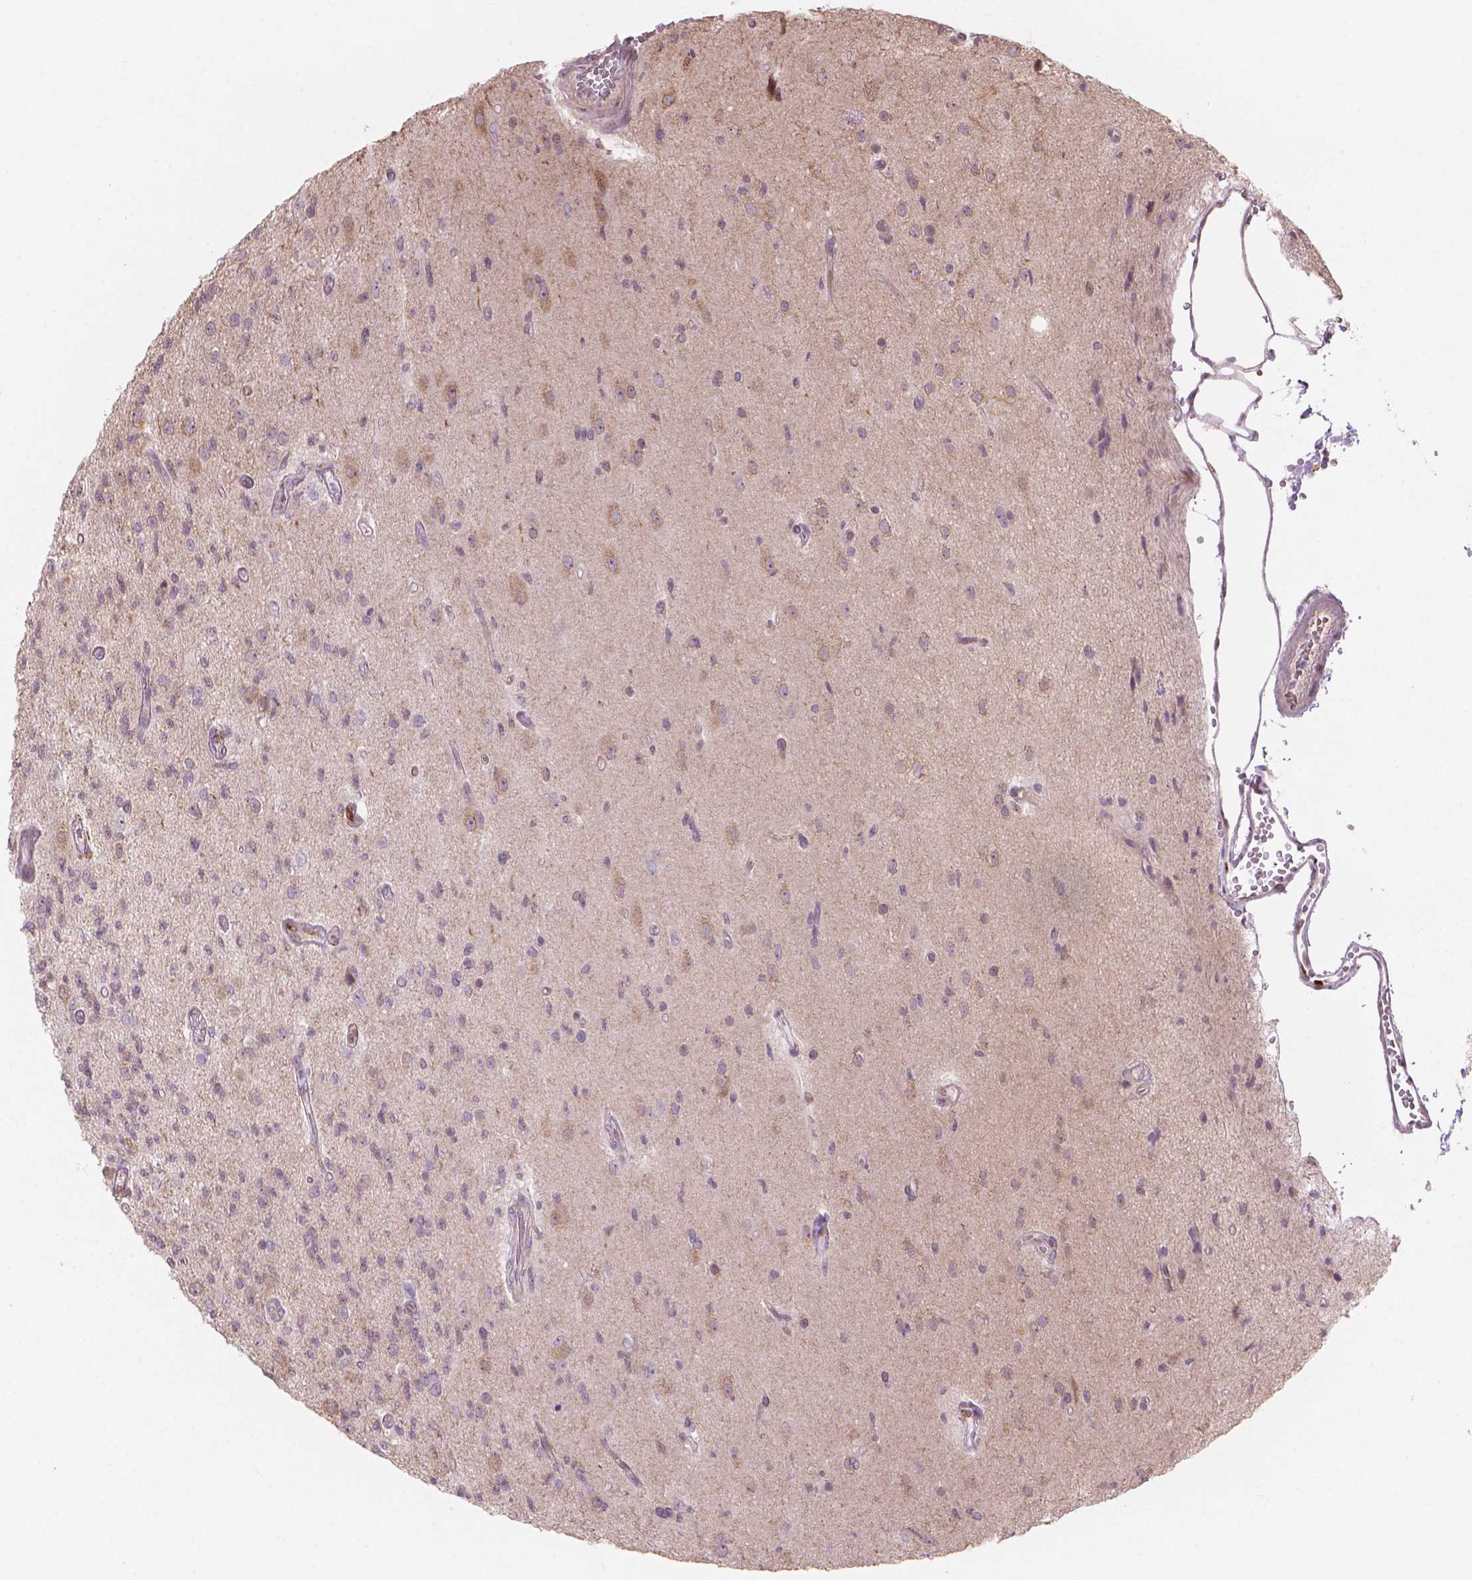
{"staining": {"intensity": "negative", "quantity": "none", "location": "none"}, "tissue": "glioma", "cell_type": "Tumor cells", "image_type": "cancer", "snomed": [{"axis": "morphology", "description": "Glioma, malignant, High grade"}, {"axis": "topography", "description": "Brain"}], "caption": "The photomicrograph reveals no significant expression in tumor cells of malignant glioma (high-grade).", "gene": "IFFO1", "patient": {"sex": "male", "age": 56}}